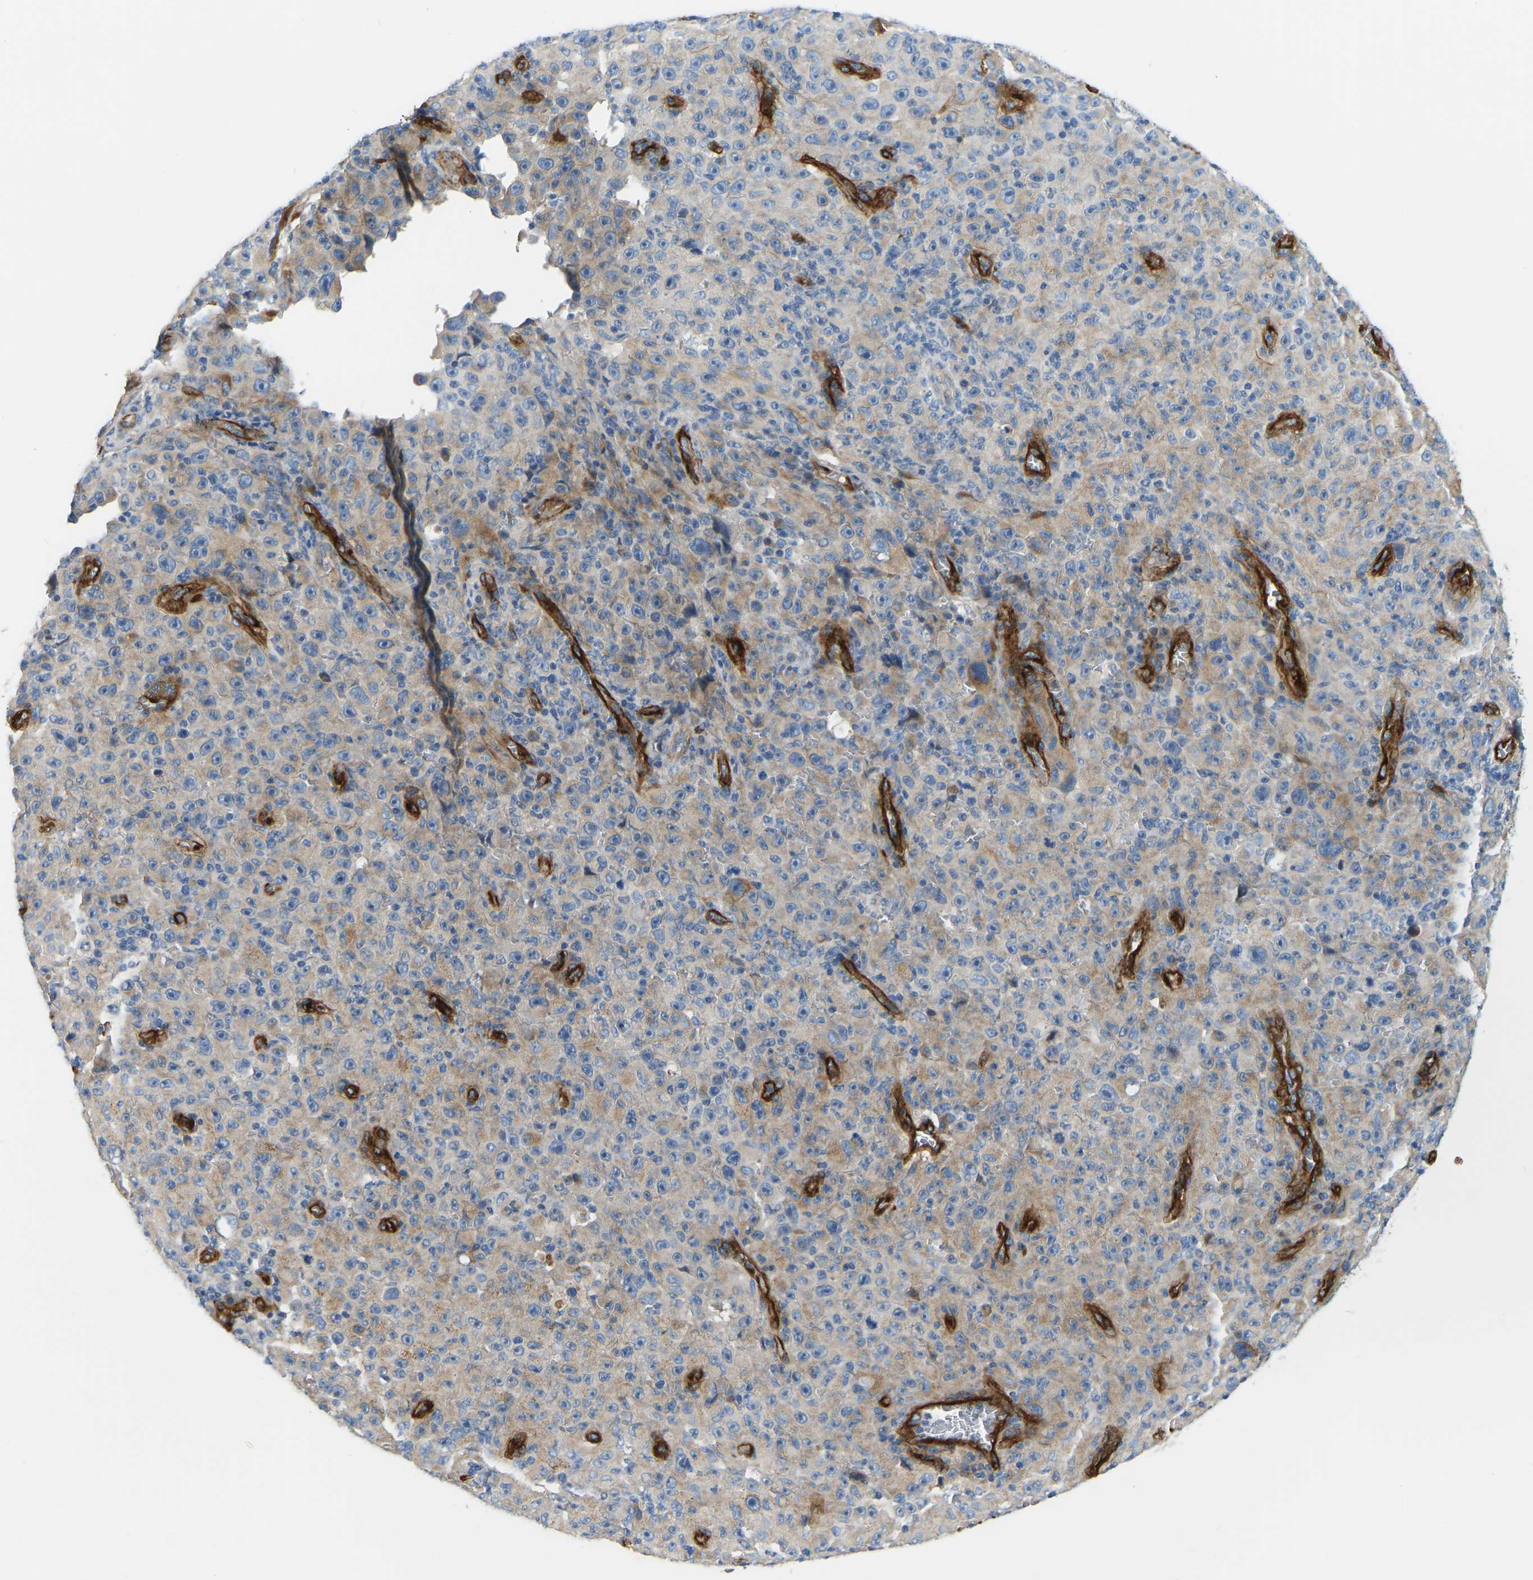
{"staining": {"intensity": "weak", "quantity": "25%-75%", "location": "cytoplasmic/membranous"}, "tissue": "melanoma", "cell_type": "Tumor cells", "image_type": "cancer", "snomed": [{"axis": "morphology", "description": "Malignant melanoma, NOS"}, {"axis": "topography", "description": "Skin"}], "caption": "Immunohistochemistry (IHC) of melanoma exhibits low levels of weak cytoplasmic/membranous positivity in about 25%-75% of tumor cells.", "gene": "COL15A1", "patient": {"sex": "female", "age": 82}}